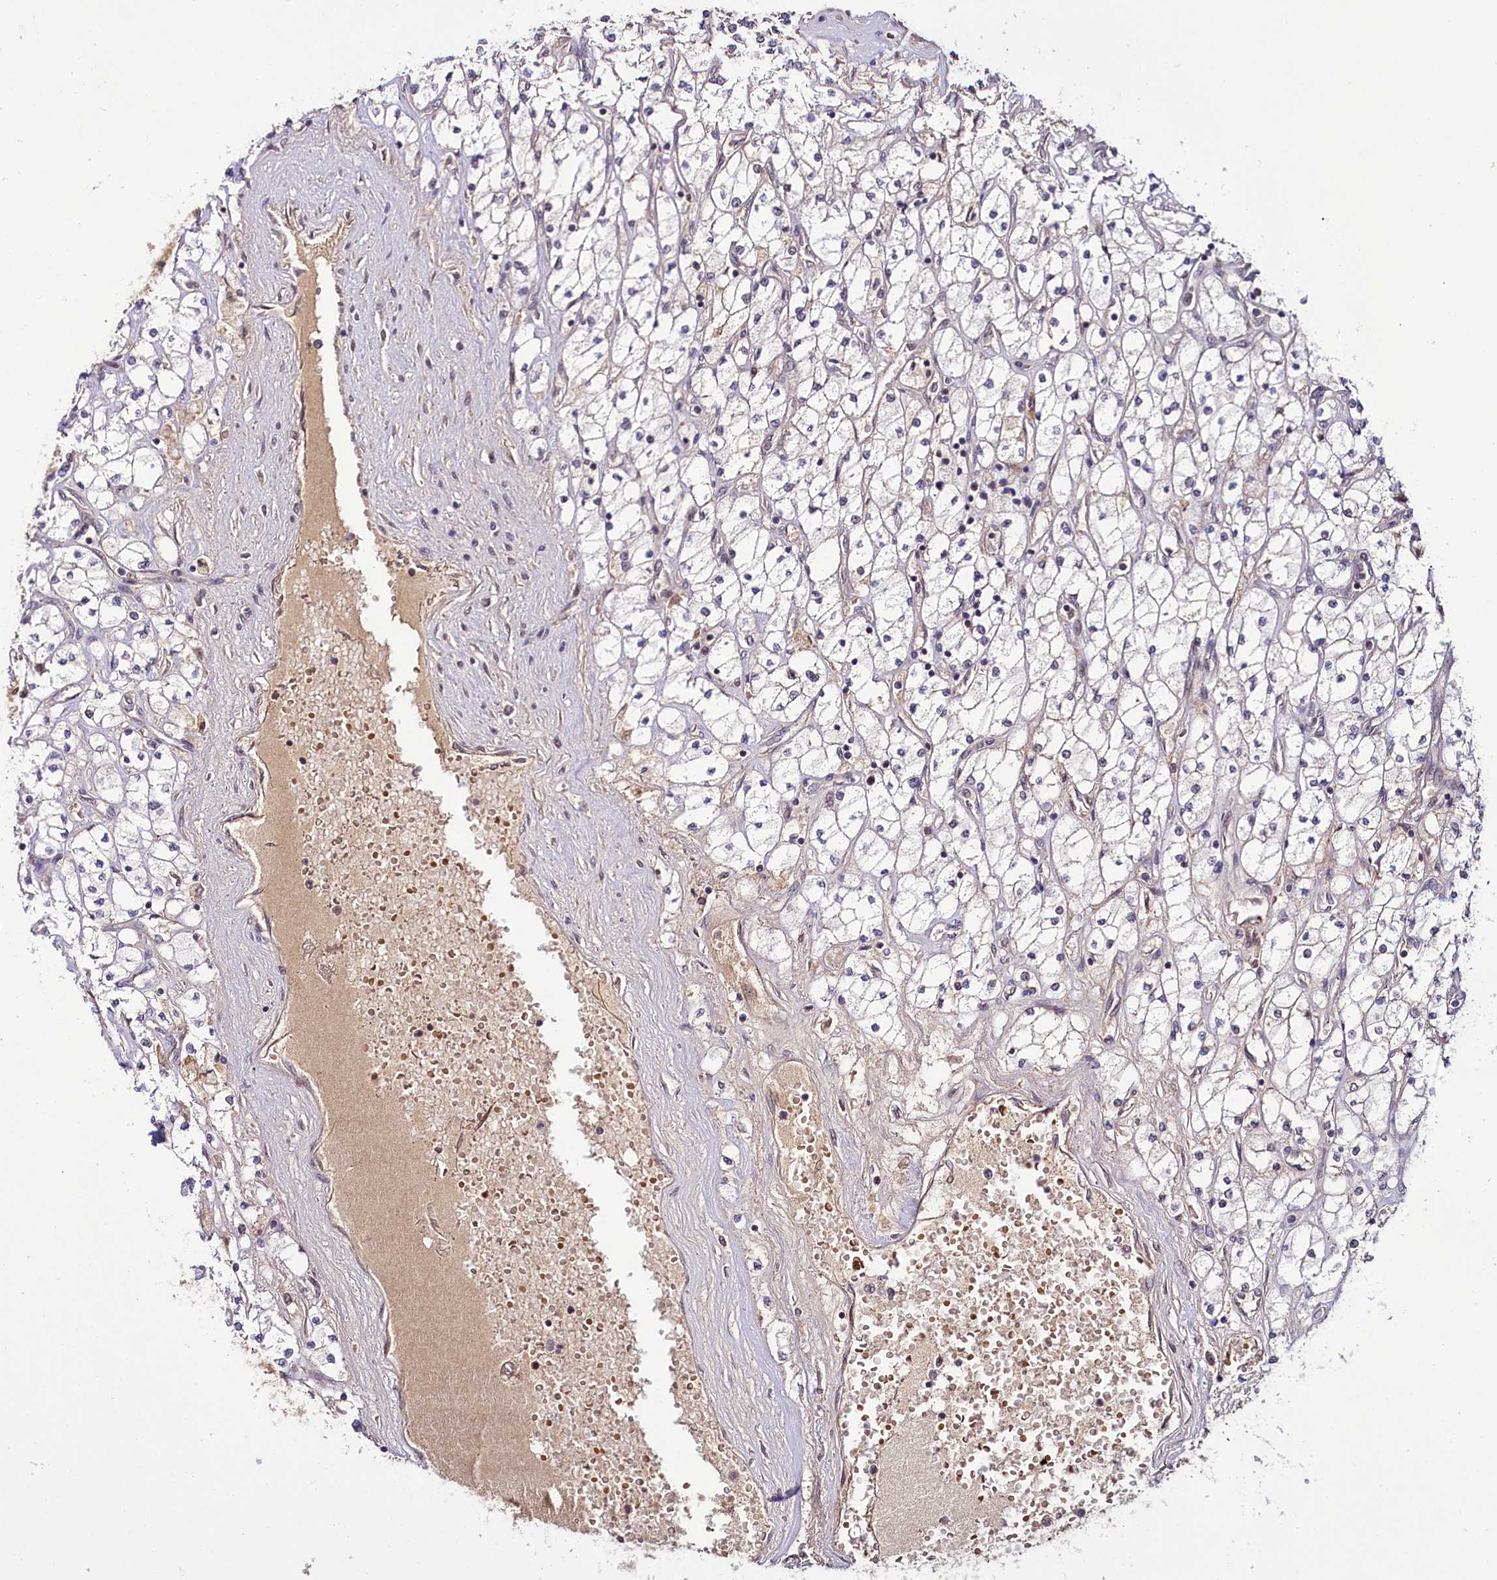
{"staining": {"intensity": "negative", "quantity": "none", "location": "none"}, "tissue": "renal cancer", "cell_type": "Tumor cells", "image_type": "cancer", "snomed": [{"axis": "morphology", "description": "Adenocarcinoma, NOS"}, {"axis": "topography", "description": "Kidney"}], "caption": "An immunohistochemistry (IHC) micrograph of adenocarcinoma (renal) is shown. There is no staining in tumor cells of adenocarcinoma (renal).", "gene": "N4BP2L1", "patient": {"sex": "male", "age": 80}}